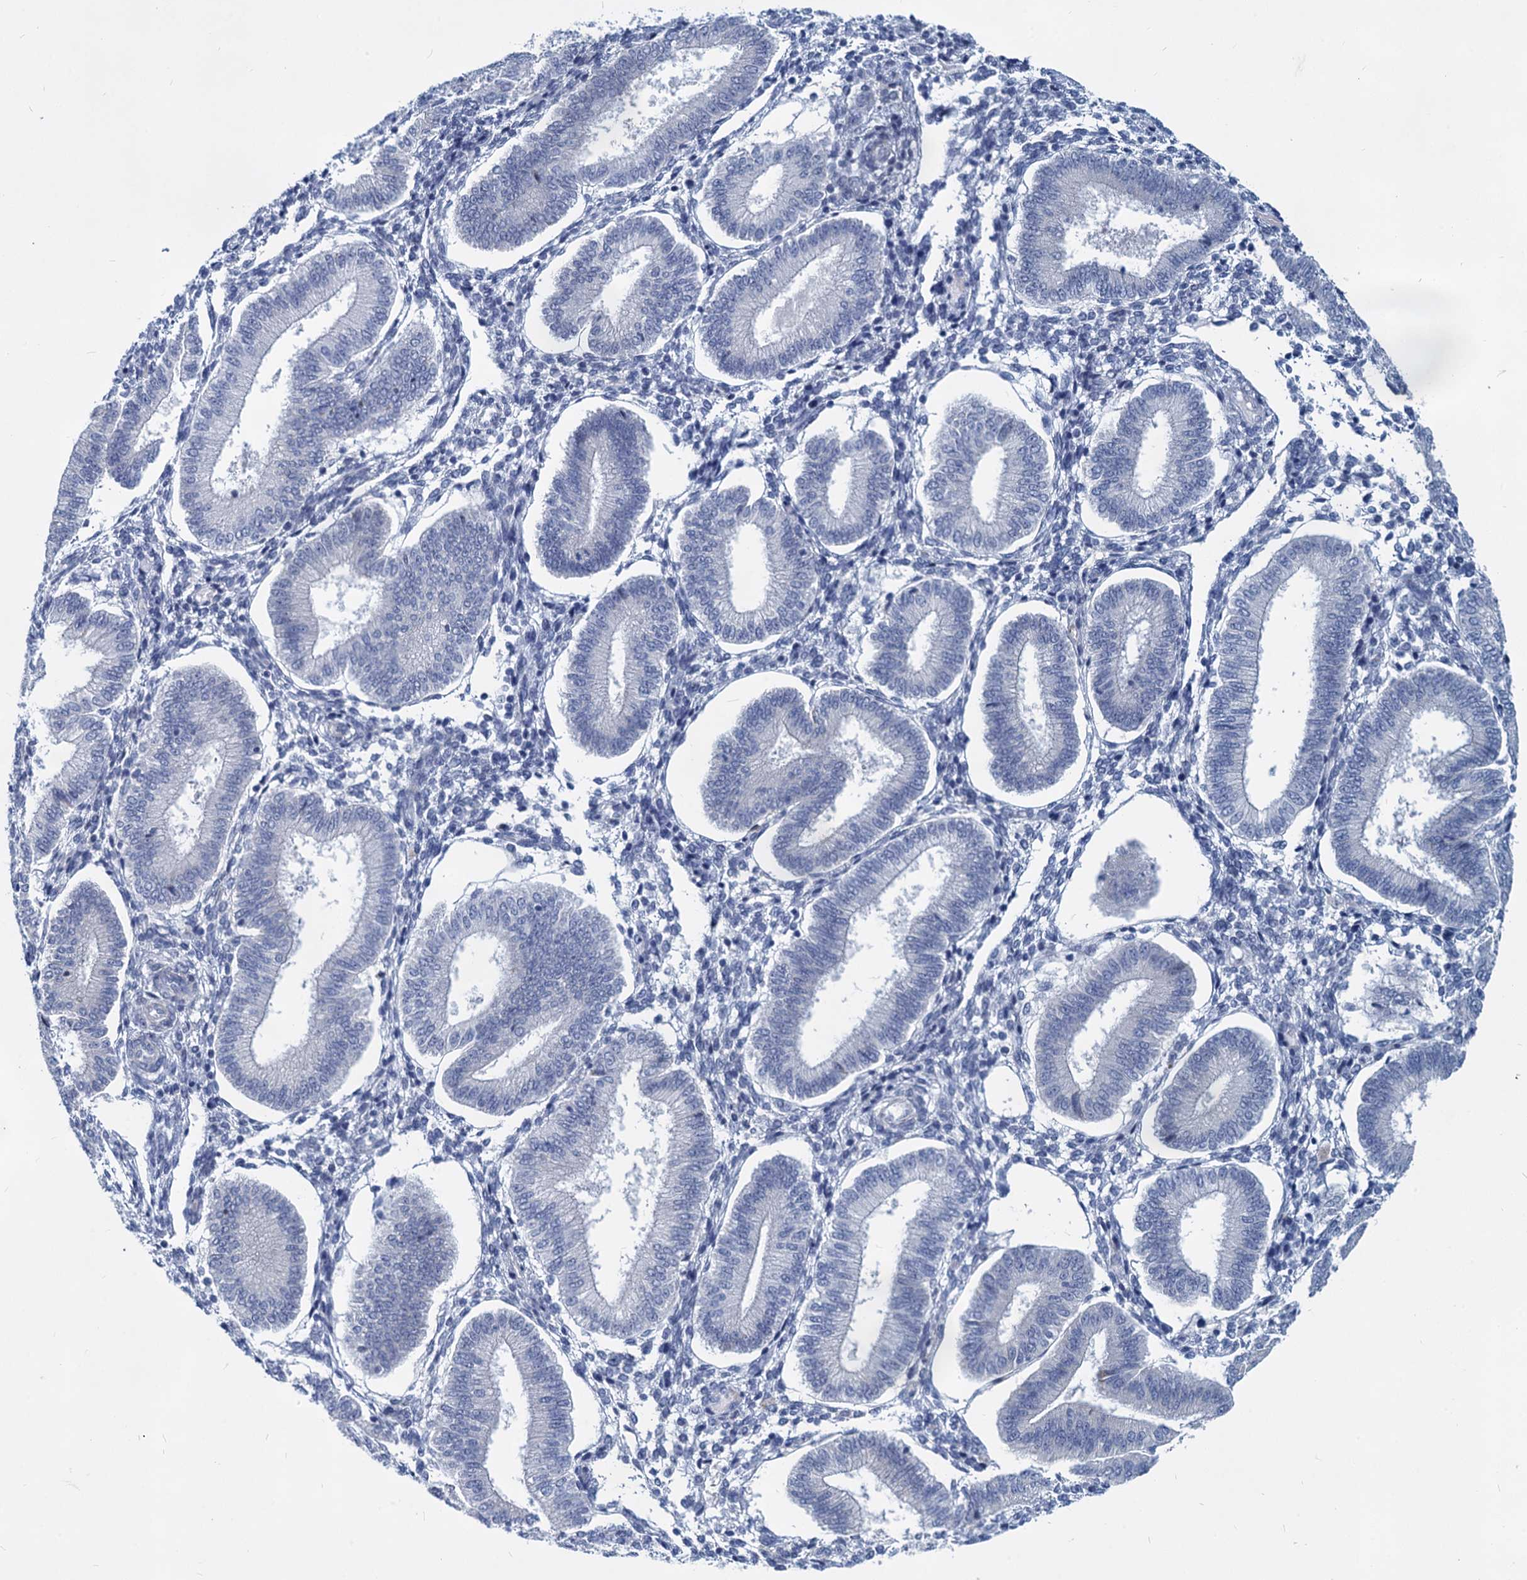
{"staining": {"intensity": "negative", "quantity": "none", "location": "none"}, "tissue": "endometrium", "cell_type": "Cells in endometrial stroma", "image_type": "normal", "snomed": [{"axis": "morphology", "description": "Normal tissue, NOS"}, {"axis": "topography", "description": "Endometrium"}], "caption": "IHC image of unremarkable endometrium: endometrium stained with DAB (3,3'-diaminobenzidine) reveals no significant protein expression in cells in endometrial stroma.", "gene": "GSTM3", "patient": {"sex": "female", "age": 39}}